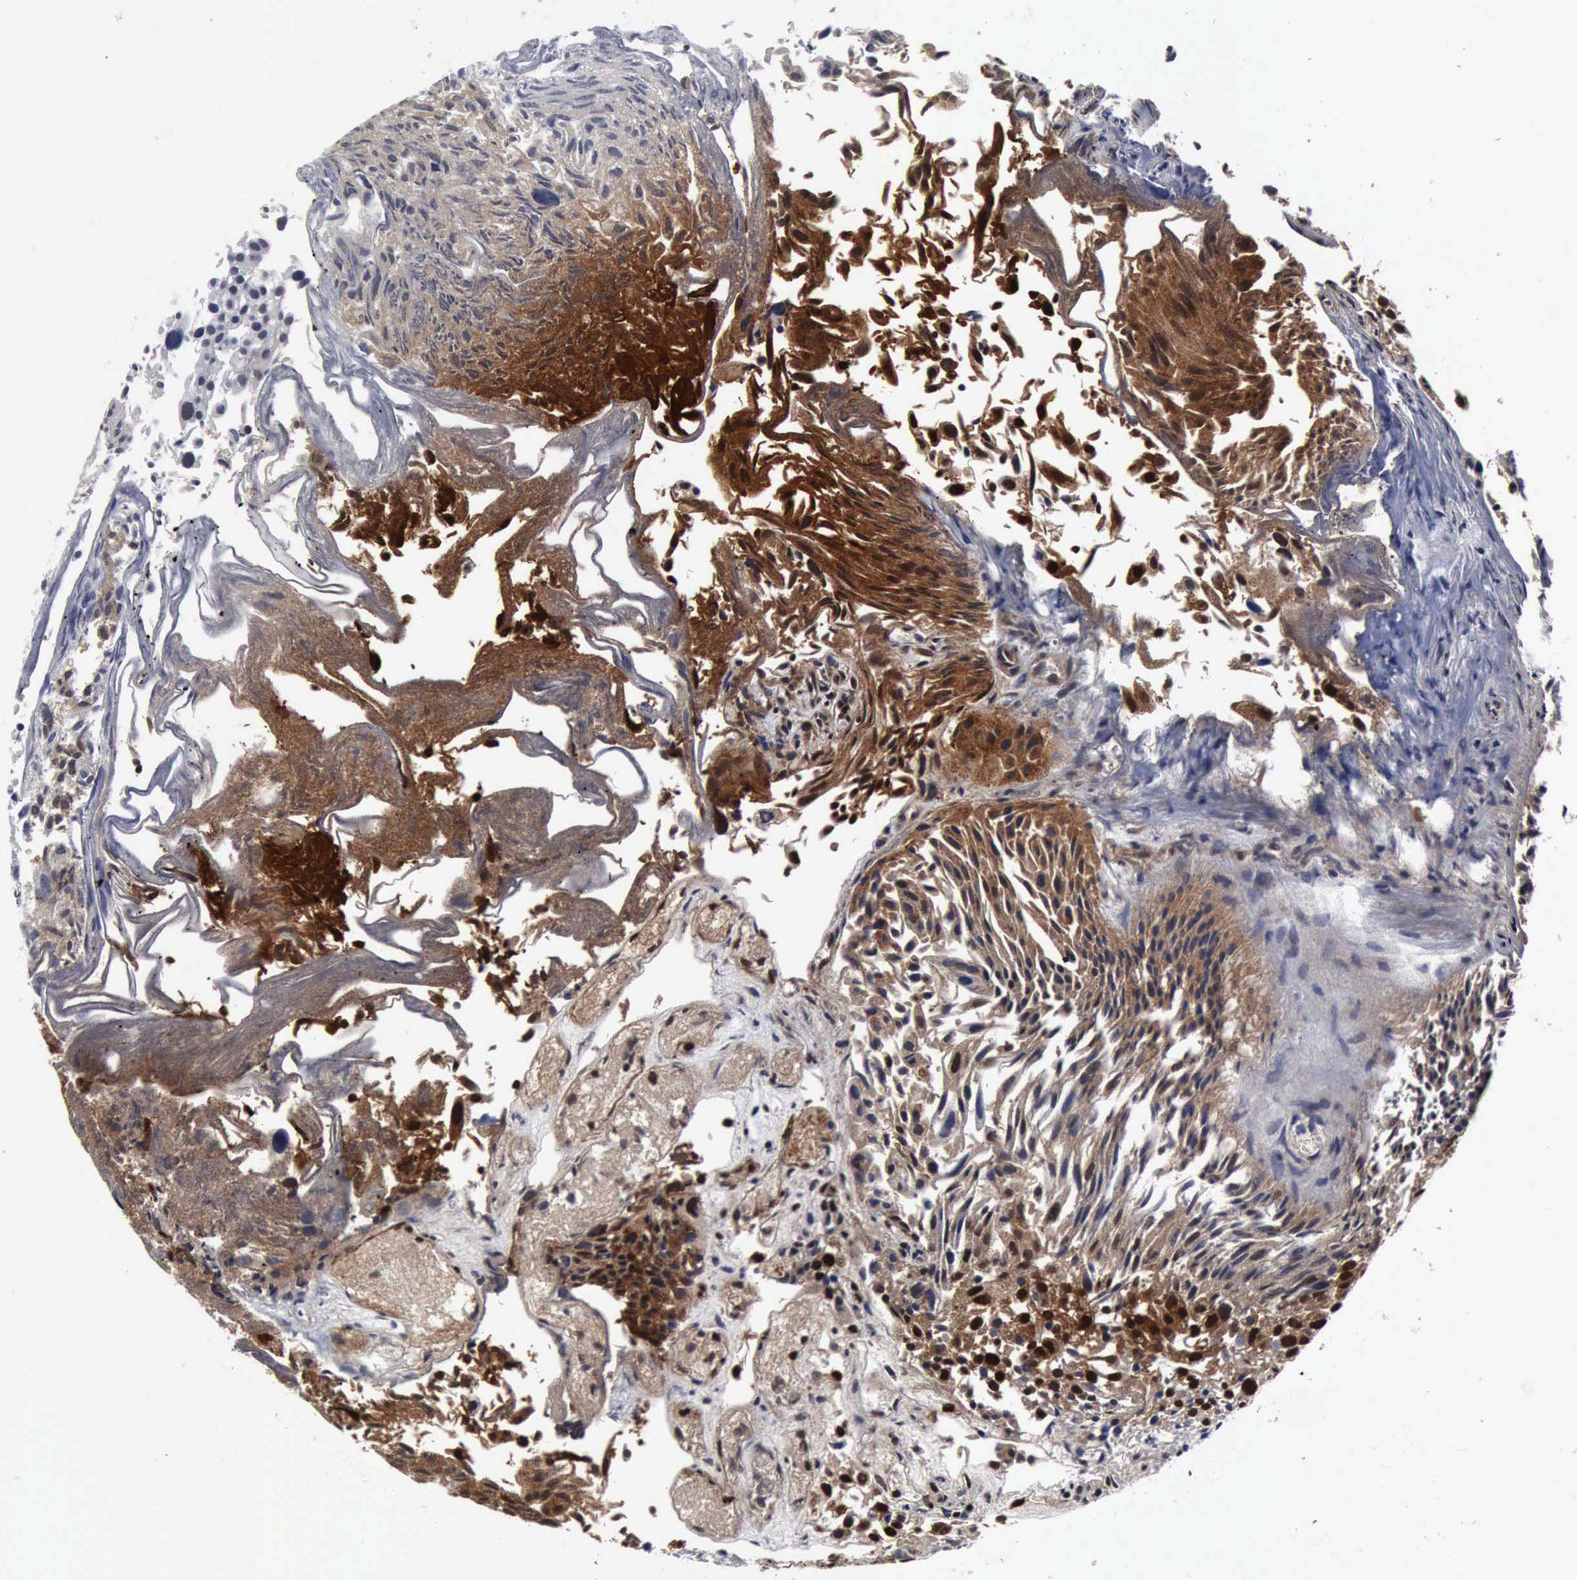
{"staining": {"intensity": "moderate", "quantity": ">75%", "location": "cytoplasmic/membranous,nuclear"}, "tissue": "urothelial cancer", "cell_type": "Tumor cells", "image_type": "cancer", "snomed": [{"axis": "morphology", "description": "Urothelial carcinoma, High grade"}, {"axis": "topography", "description": "Urinary bladder"}], "caption": "Immunohistochemistry histopathology image of high-grade urothelial carcinoma stained for a protein (brown), which exhibits medium levels of moderate cytoplasmic/membranous and nuclear staining in approximately >75% of tumor cells.", "gene": "UBC", "patient": {"sex": "female", "age": 78}}